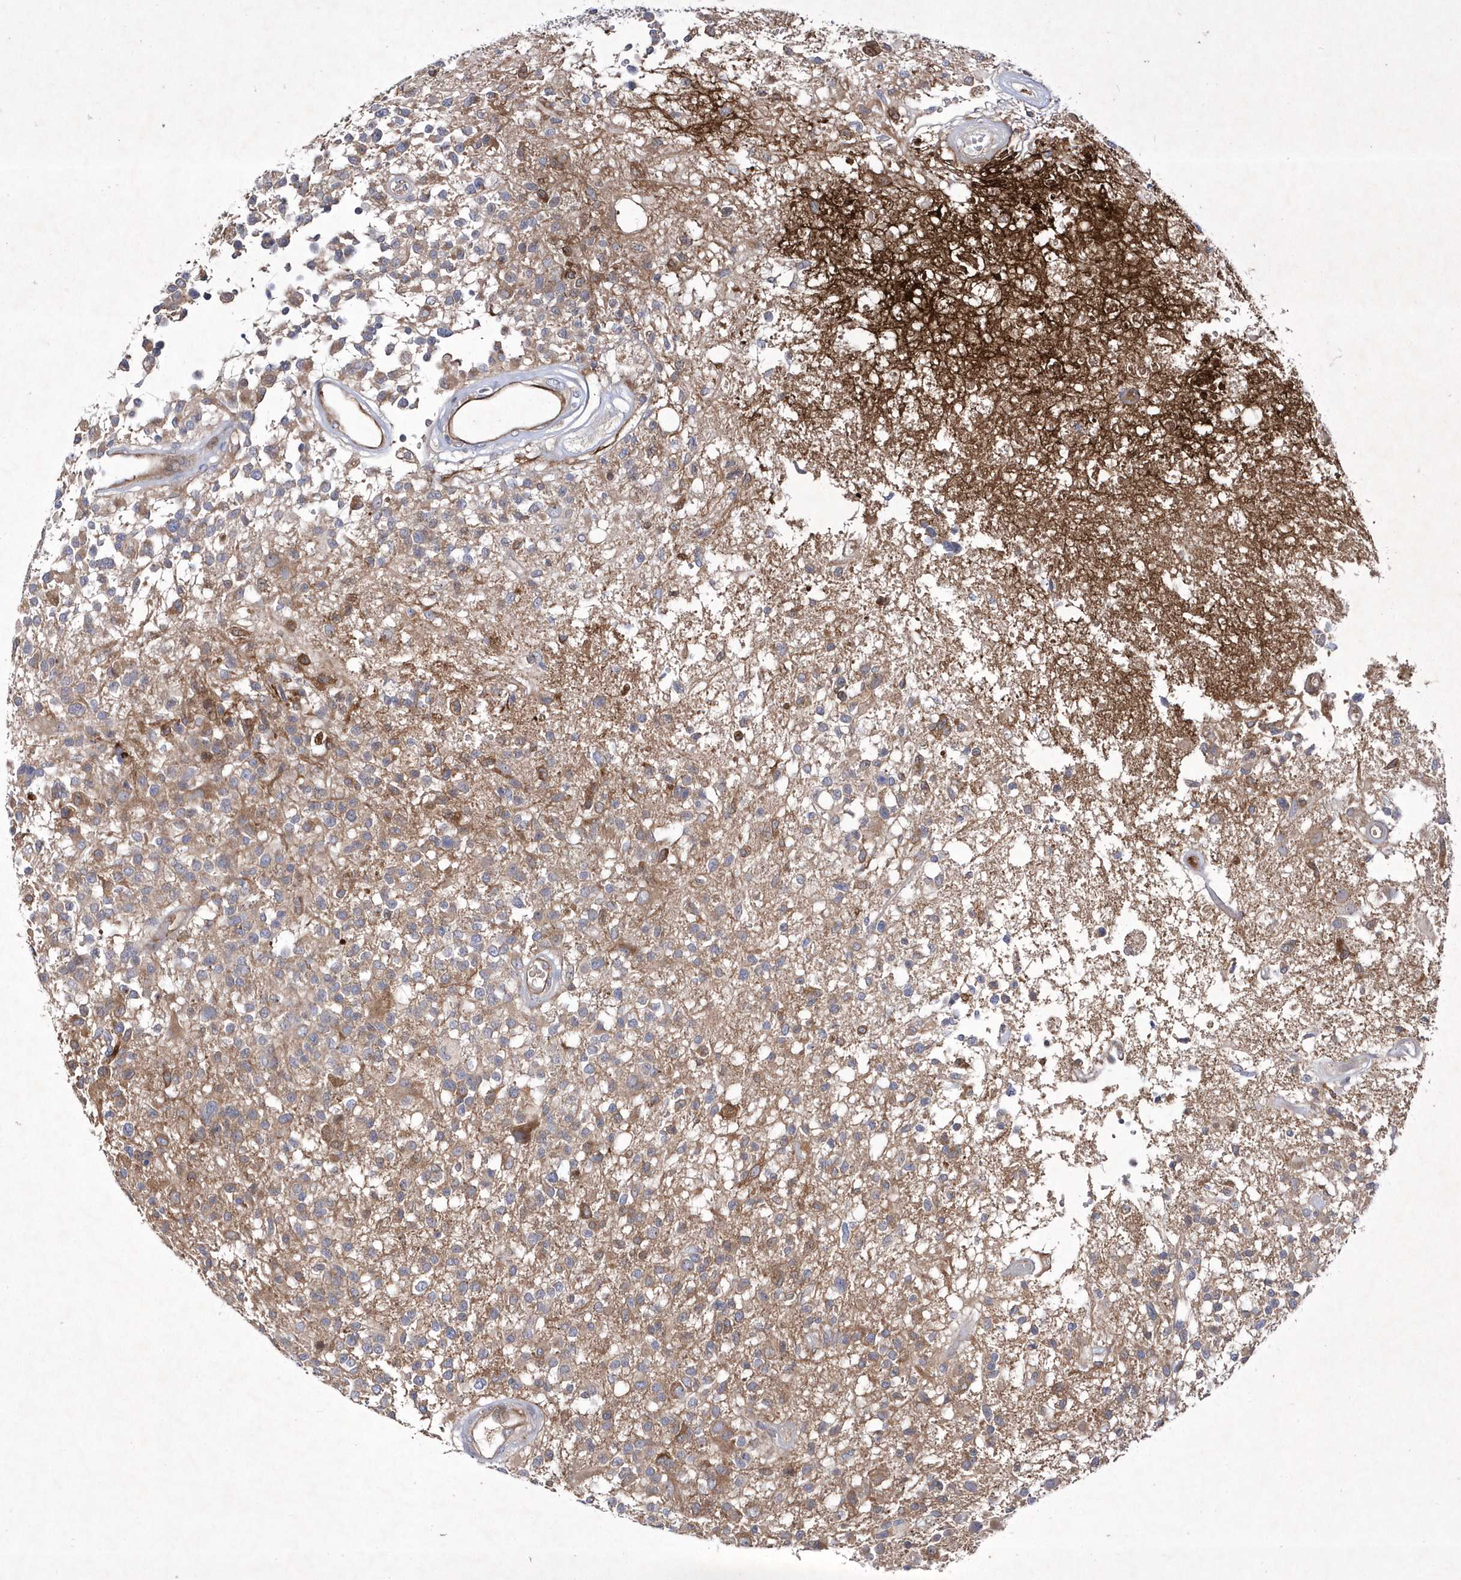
{"staining": {"intensity": "weak", "quantity": "25%-75%", "location": "cytoplasmic/membranous"}, "tissue": "glioma", "cell_type": "Tumor cells", "image_type": "cancer", "snomed": [{"axis": "morphology", "description": "Glioma, malignant, High grade"}, {"axis": "morphology", "description": "Glioblastoma, NOS"}, {"axis": "topography", "description": "Brain"}], "caption": "An immunohistochemistry (IHC) photomicrograph of neoplastic tissue is shown. Protein staining in brown highlights weak cytoplasmic/membranous positivity in glioma within tumor cells. The protein is stained brown, and the nuclei are stained in blue (DAB IHC with brightfield microscopy, high magnification).", "gene": "DSPP", "patient": {"sex": "male", "age": 60}}